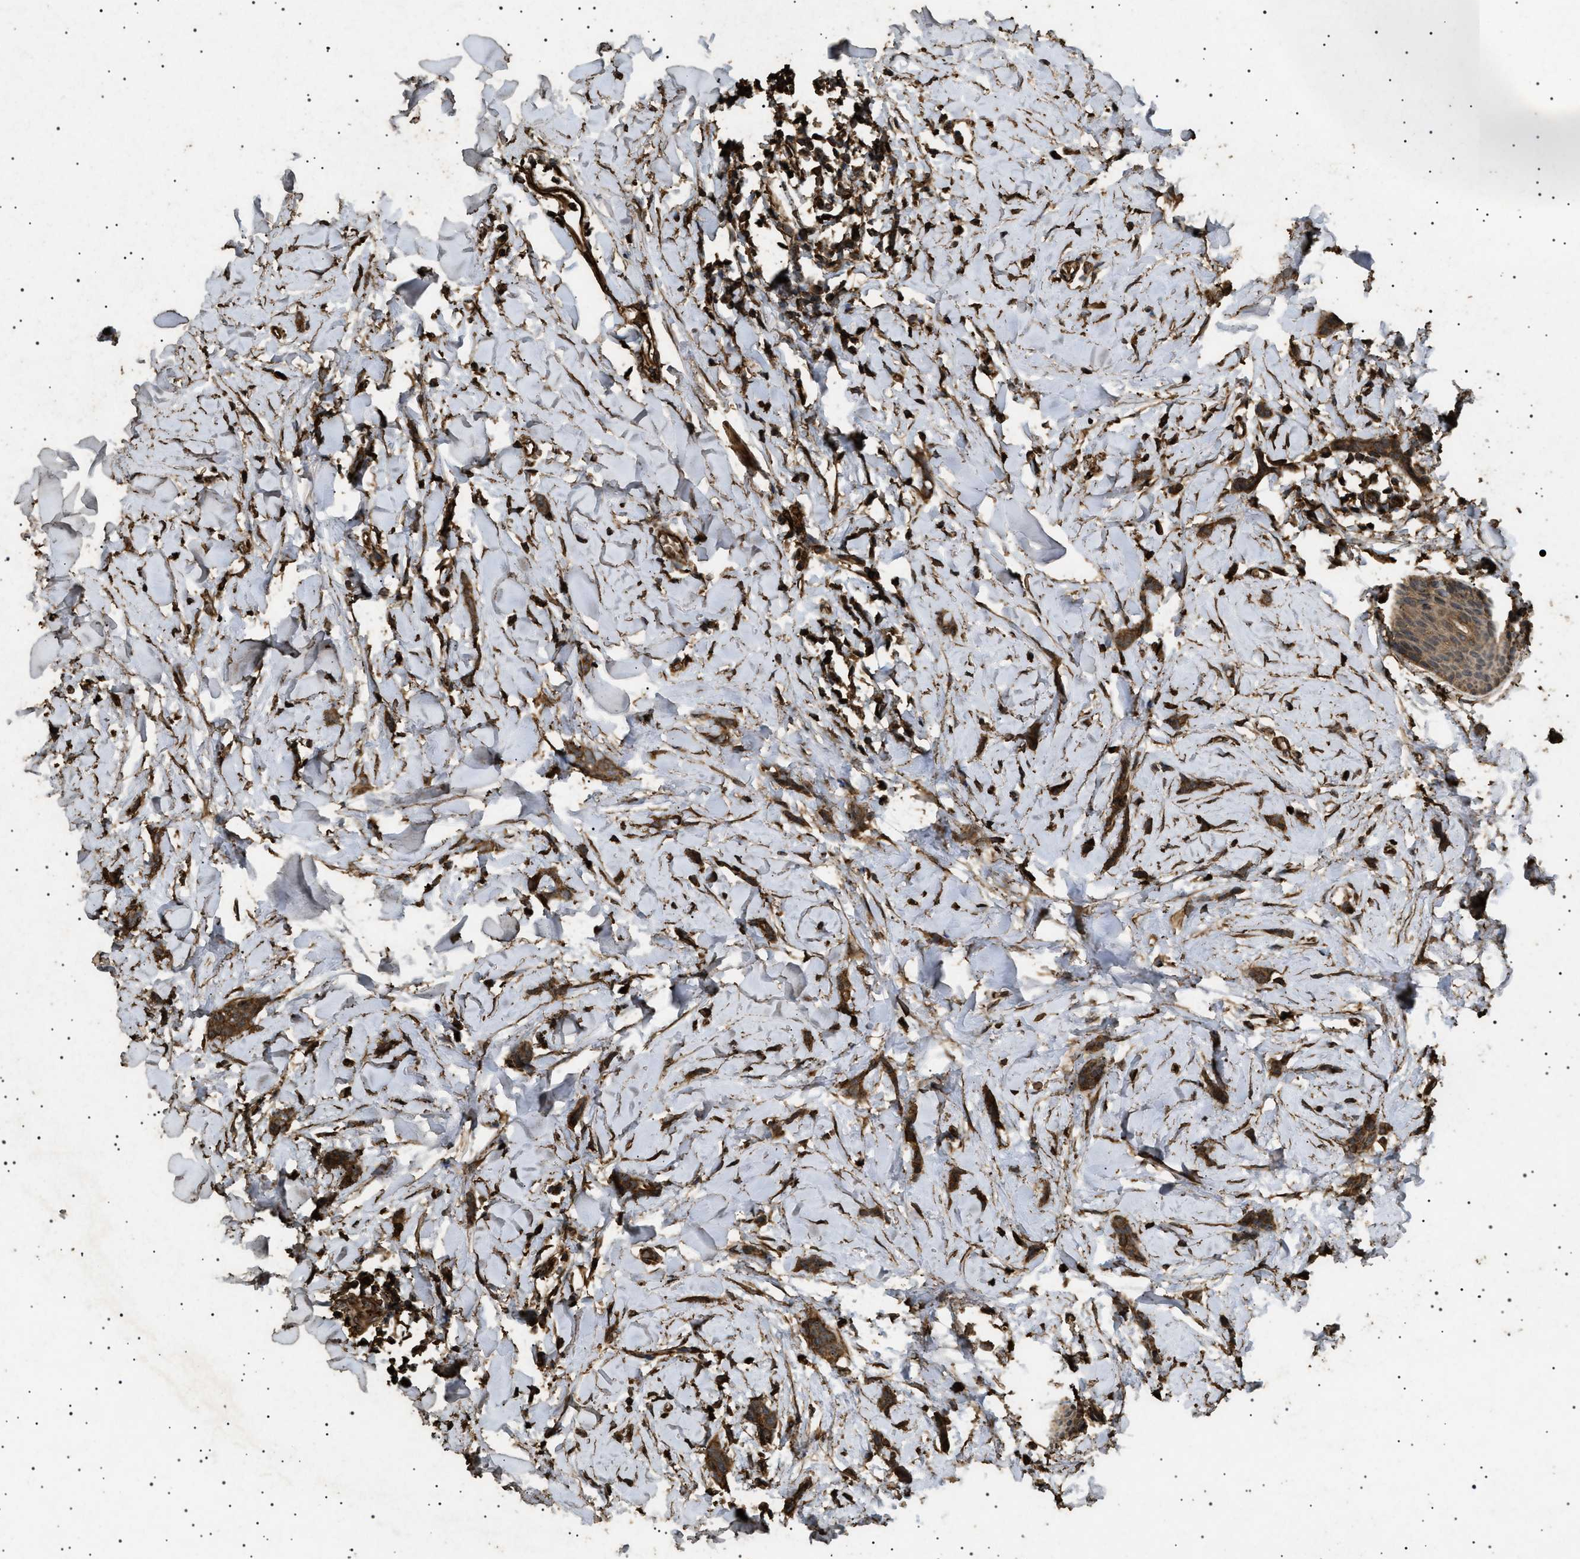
{"staining": {"intensity": "strong", "quantity": ">75%", "location": "cytoplasmic/membranous"}, "tissue": "breast cancer", "cell_type": "Tumor cells", "image_type": "cancer", "snomed": [{"axis": "morphology", "description": "Lobular carcinoma"}, {"axis": "topography", "description": "Skin"}, {"axis": "topography", "description": "Breast"}], "caption": "Lobular carcinoma (breast) was stained to show a protein in brown. There is high levels of strong cytoplasmic/membranous positivity in about >75% of tumor cells.", "gene": "CYRIA", "patient": {"sex": "female", "age": 46}}